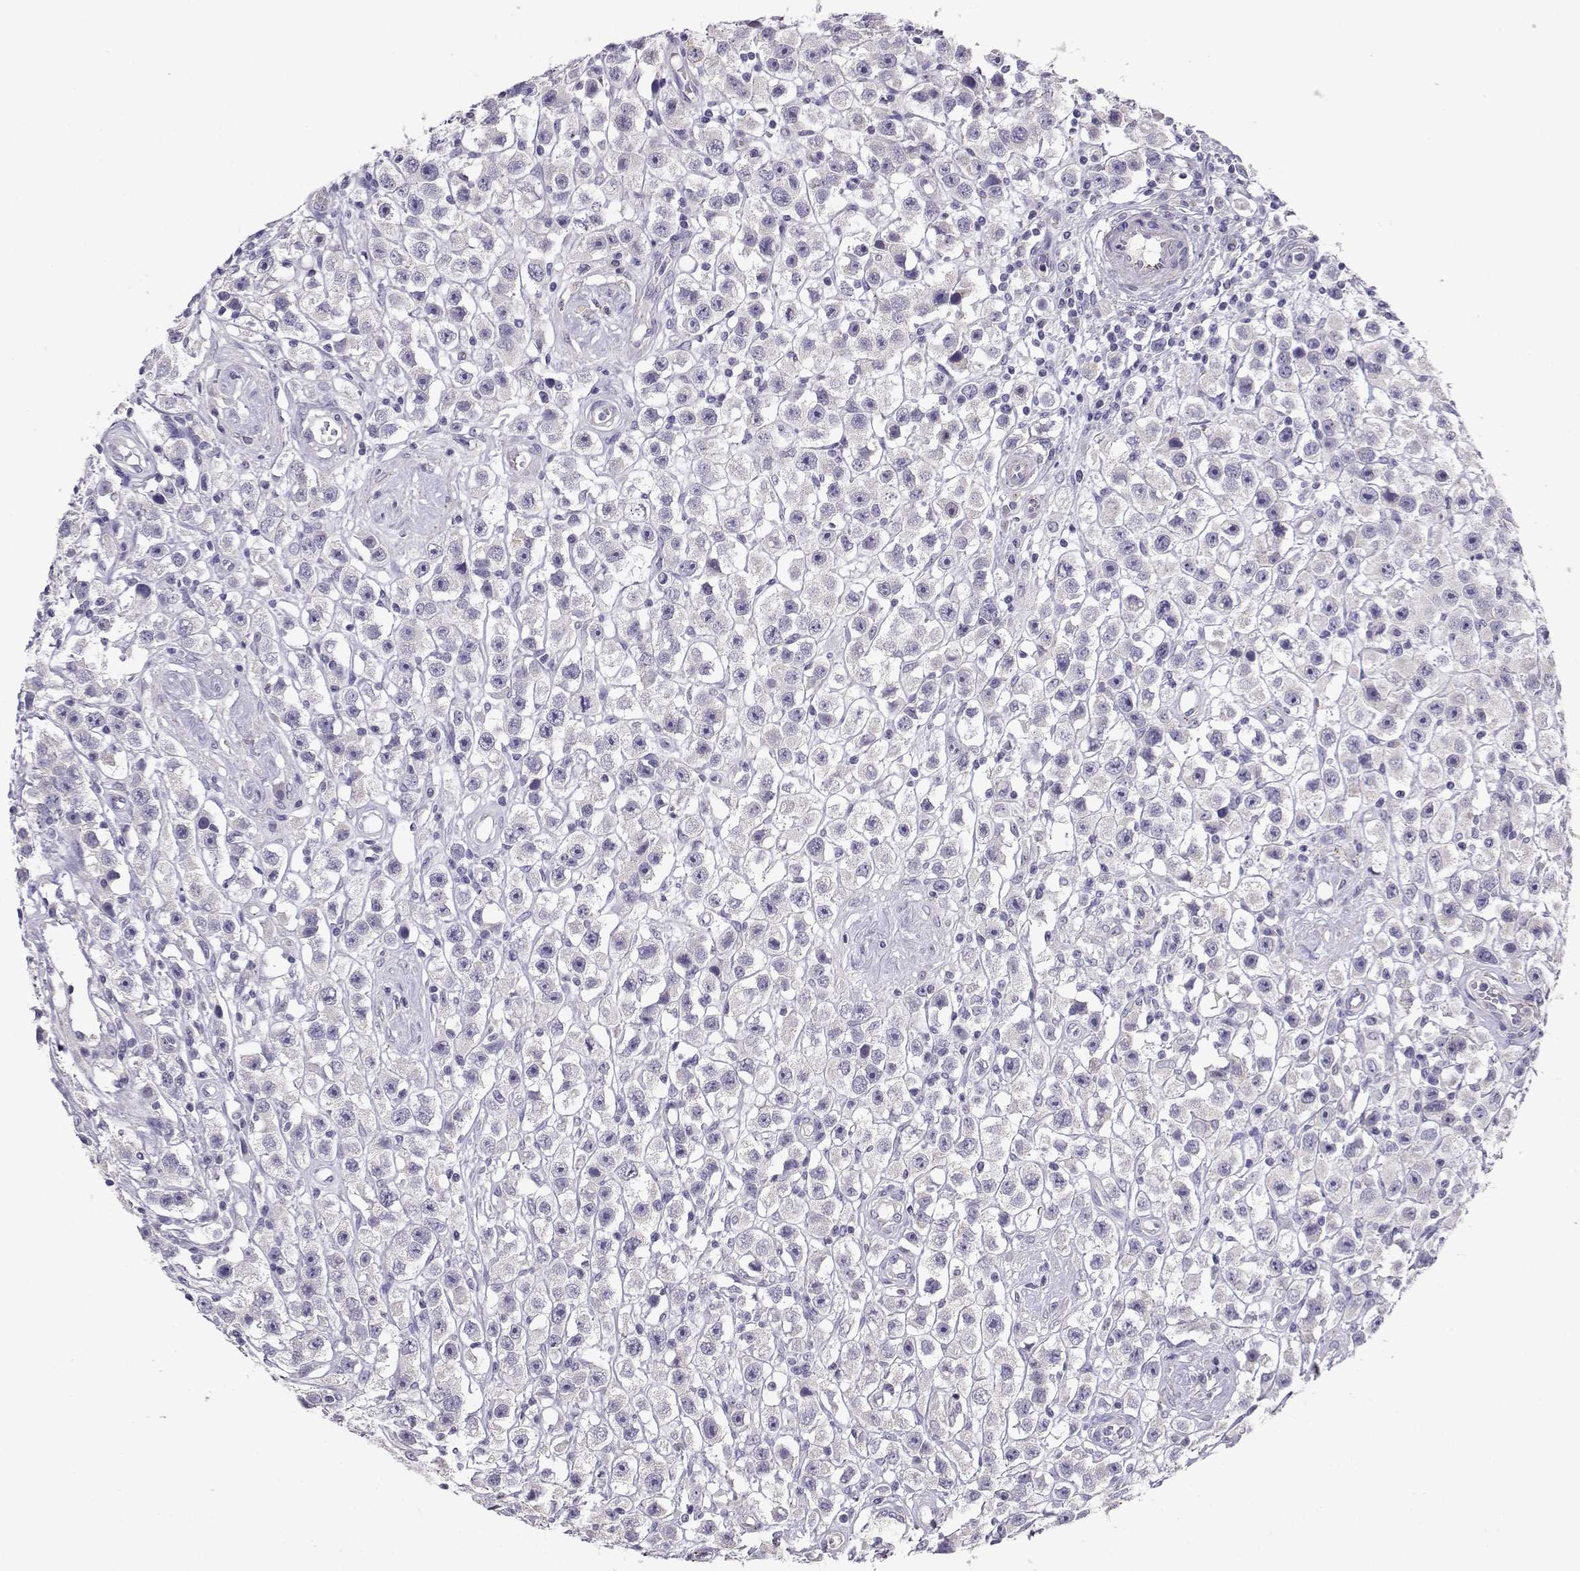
{"staining": {"intensity": "negative", "quantity": "none", "location": "none"}, "tissue": "testis cancer", "cell_type": "Tumor cells", "image_type": "cancer", "snomed": [{"axis": "morphology", "description": "Seminoma, NOS"}, {"axis": "topography", "description": "Testis"}], "caption": "Histopathology image shows no significant protein positivity in tumor cells of seminoma (testis).", "gene": "ENDOU", "patient": {"sex": "male", "age": 45}}